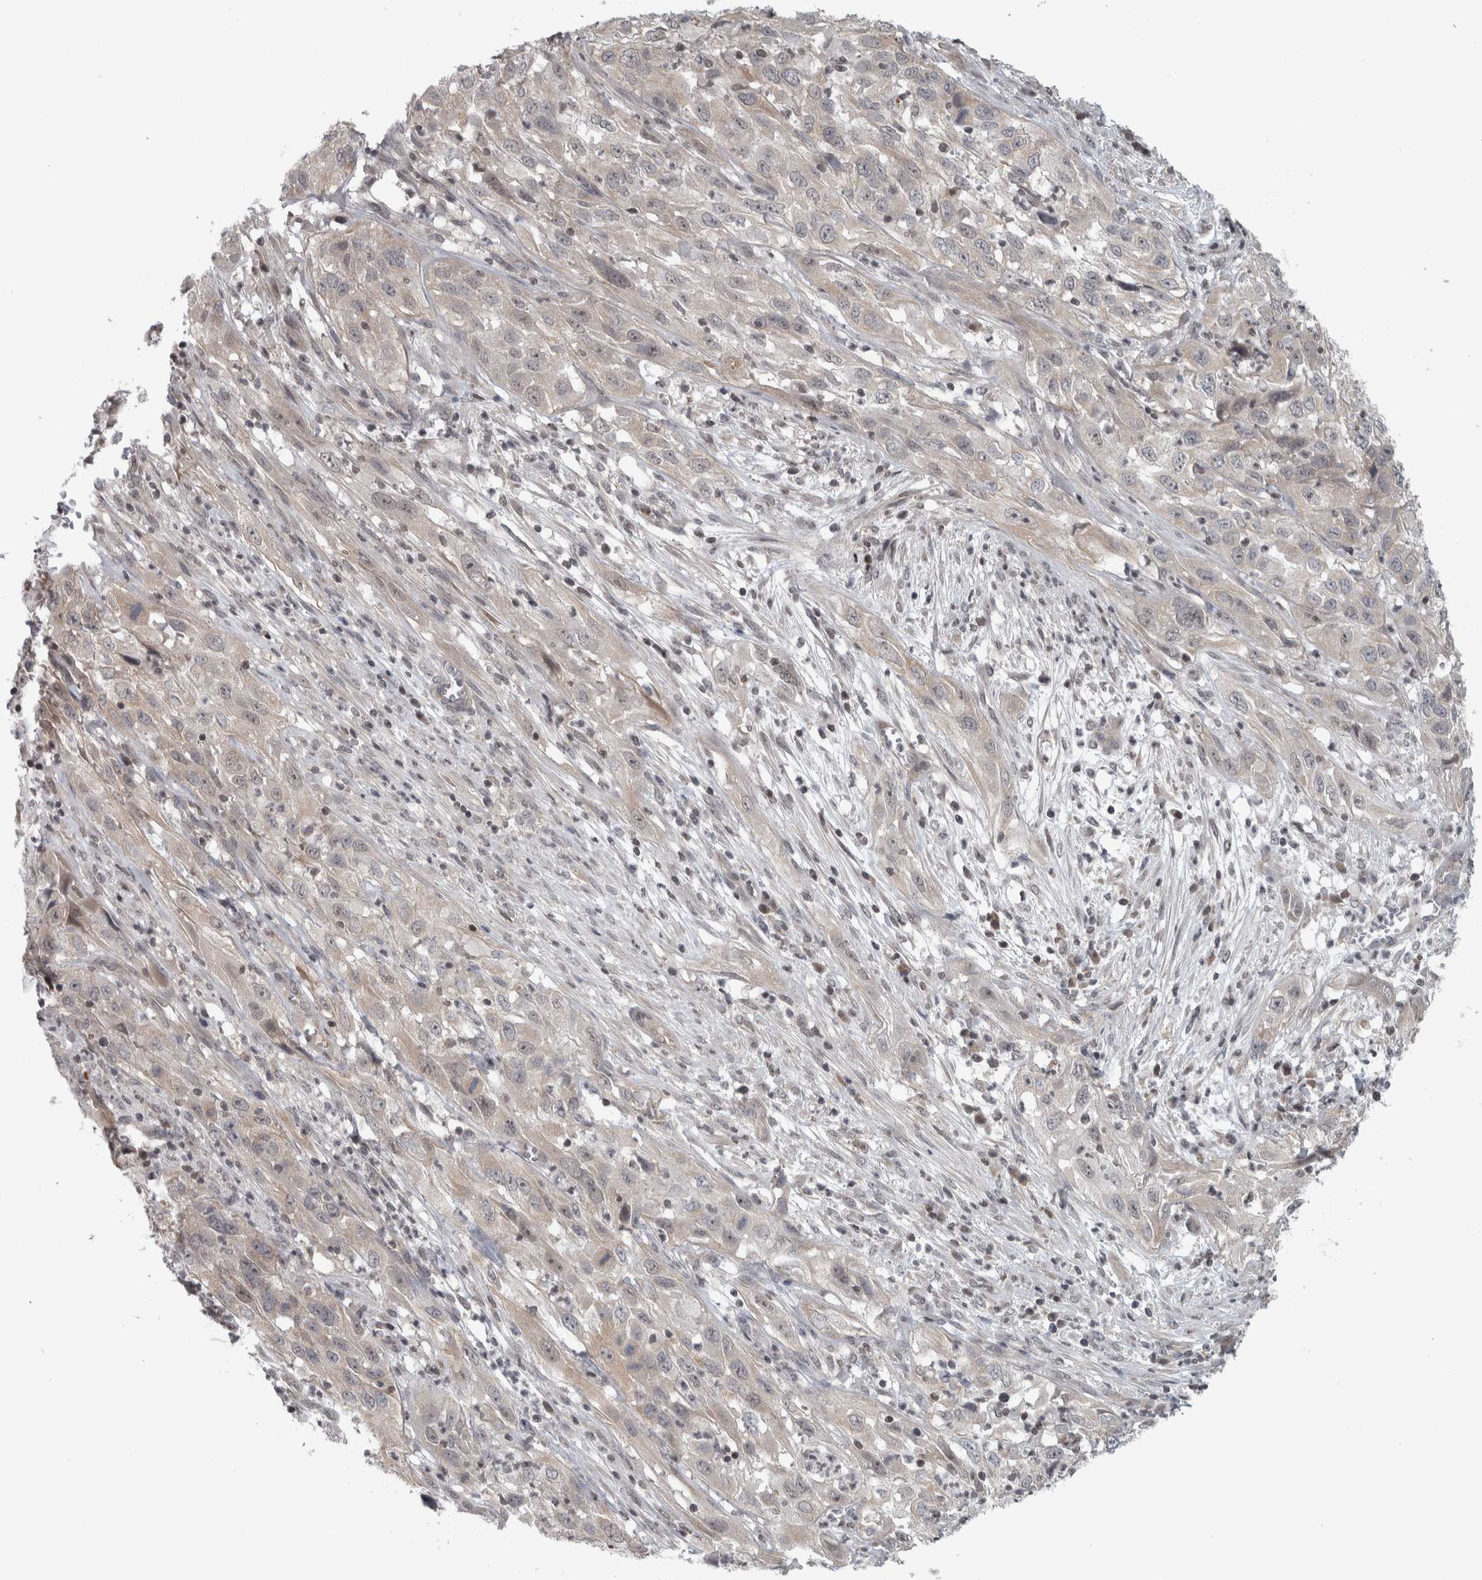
{"staining": {"intensity": "weak", "quantity": "<25%", "location": "cytoplasmic/membranous,nuclear"}, "tissue": "cervical cancer", "cell_type": "Tumor cells", "image_type": "cancer", "snomed": [{"axis": "morphology", "description": "Squamous cell carcinoma, NOS"}, {"axis": "topography", "description": "Cervix"}], "caption": "Immunohistochemistry (IHC) of human squamous cell carcinoma (cervical) shows no expression in tumor cells.", "gene": "CWC27", "patient": {"sex": "female", "age": 32}}